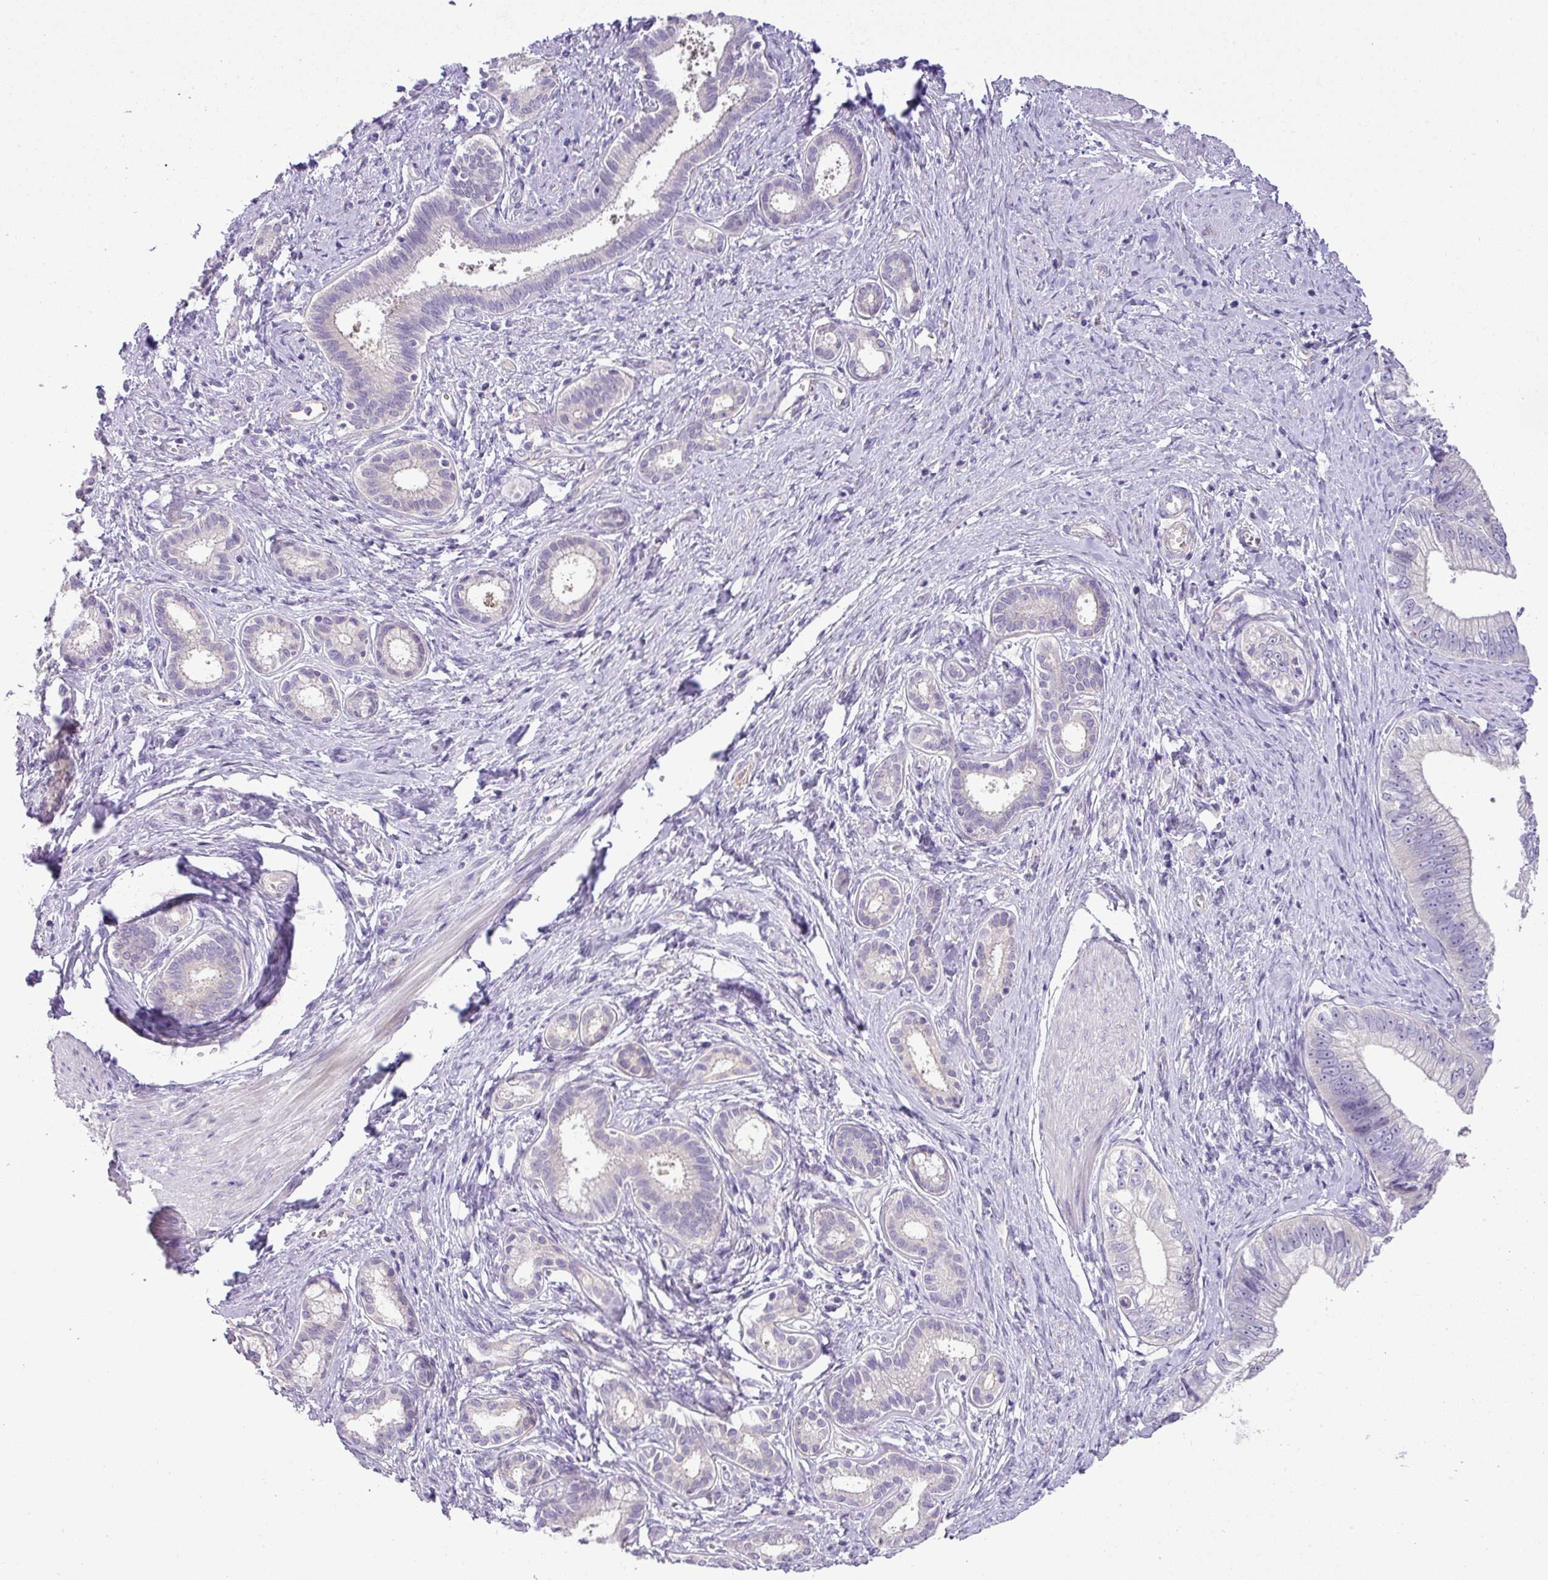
{"staining": {"intensity": "negative", "quantity": "none", "location": "none"}, "tissue": "pancreatic cancer", "cell_type": "Tumor cells", "image_type": "cancer", "snomed": [{"axis": "morphology", "description": "Adenocarcinoma, NOS"}, {"axis": "topography", "description": "Pancreas"}], "caption": "An image of pancreatic cancer stained for a protein reveals no brown staining in tumor cells.", "gene": "ENSG00000273748", "patient": {"sex": "male", "age": 70}}